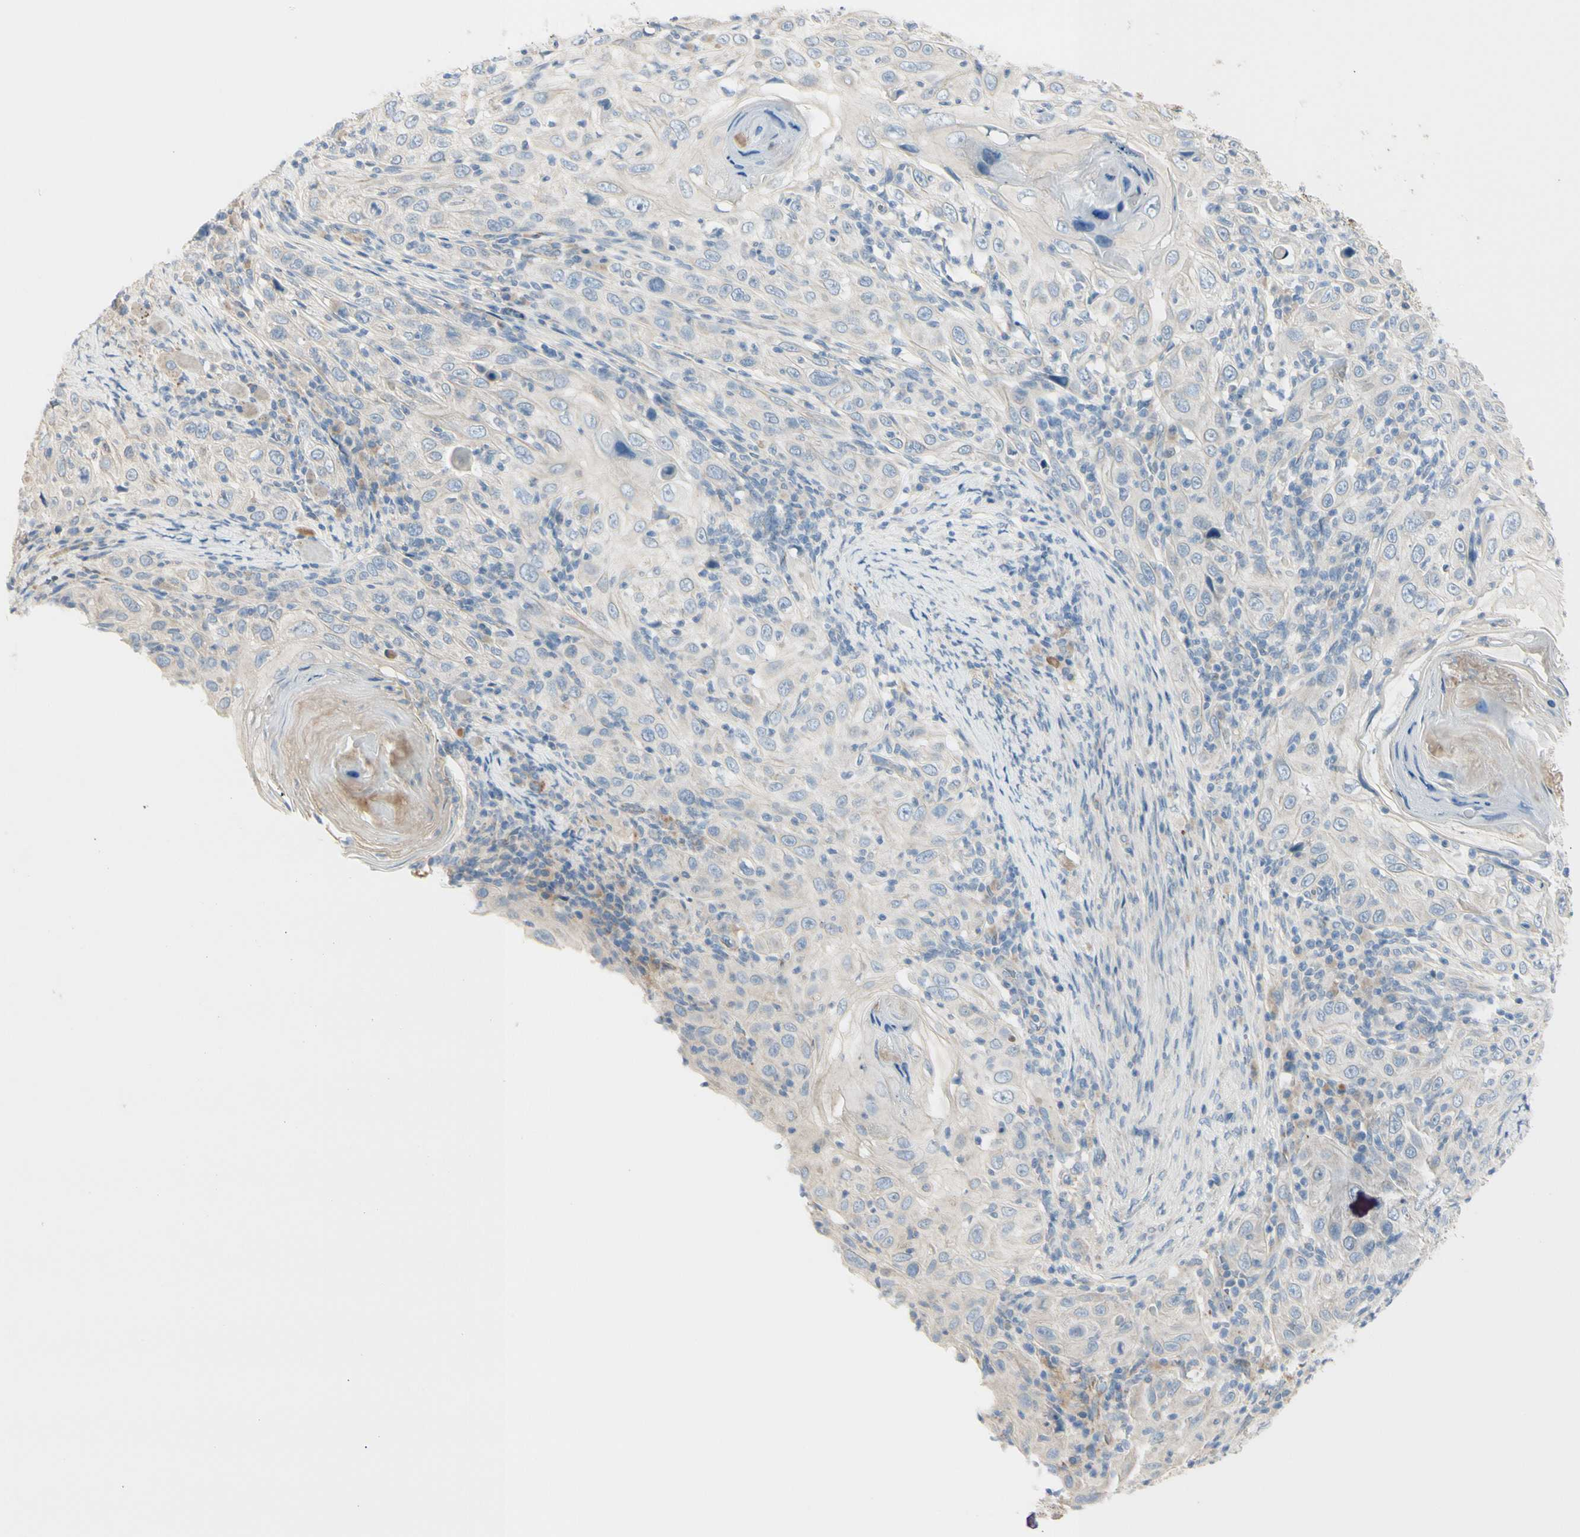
{"staining": {"intensity": "weak", "quantity": "25%-75%", "location": "cytoplasmic/membranous"}, "tissue": "skin cancer", "cell_type": "Tumor cells", "image_type": "cancer", "snomed": [{"axis": "morphology", "description": "Squamous cell carcinoma, NOS"}, {"axis": "topography", "description": "Skin"}], "caption": "Skin cancer (squamous cell carcinoma) stained for a protein displays weak cytoplasmic/membranous positivity in tumor cells.", "gene": "EPHA3", "patient": {"sex": "female", "age": 88}}